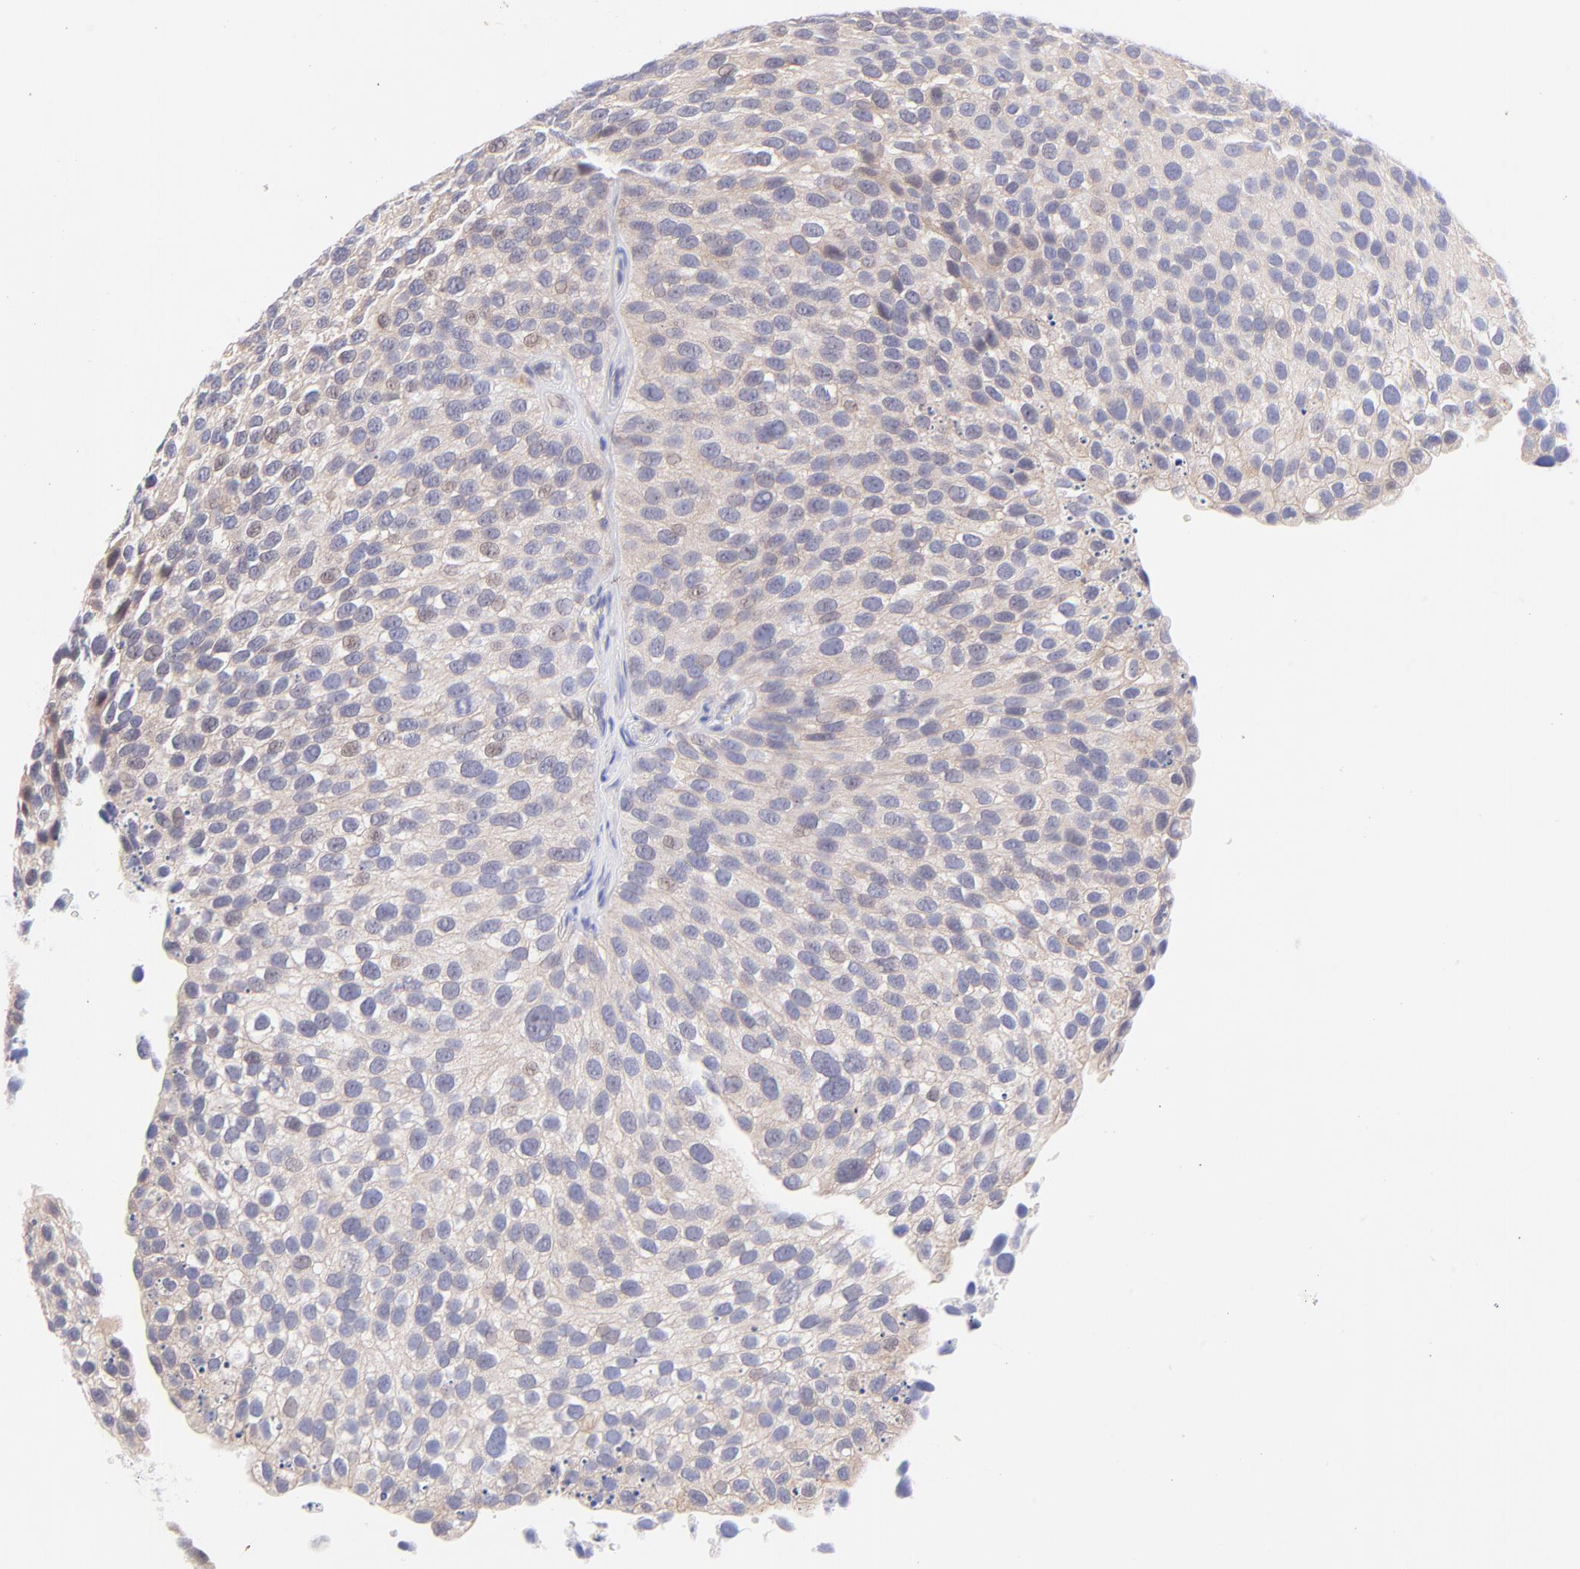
{"staining": {"intensity": "weak", "quantity": ">75%", "location": "cytoplasmic/membranous"}, "tissue": "urothelial cancer", "cell_type": "Tumor cells", "image_type": "cancer", "snomed": [{"axis": "morphology", "description": "Urothelial carcinoma, High grade"}, {"axis": "topography", "description": "Urinary bladder"}], "caption": "A high-resolution histopathology image shows IHC staining of high-grade urothelial carcinoma, which displays weak cytoplasmic/membranous positivity in about >75% of tumor cells. (DAB (3,3'-diaminobenzidine) IHC with brightfield microscopy, high magnification).", "gene": "PBDC1", "patient": {"sex": "male", "age": 72}}